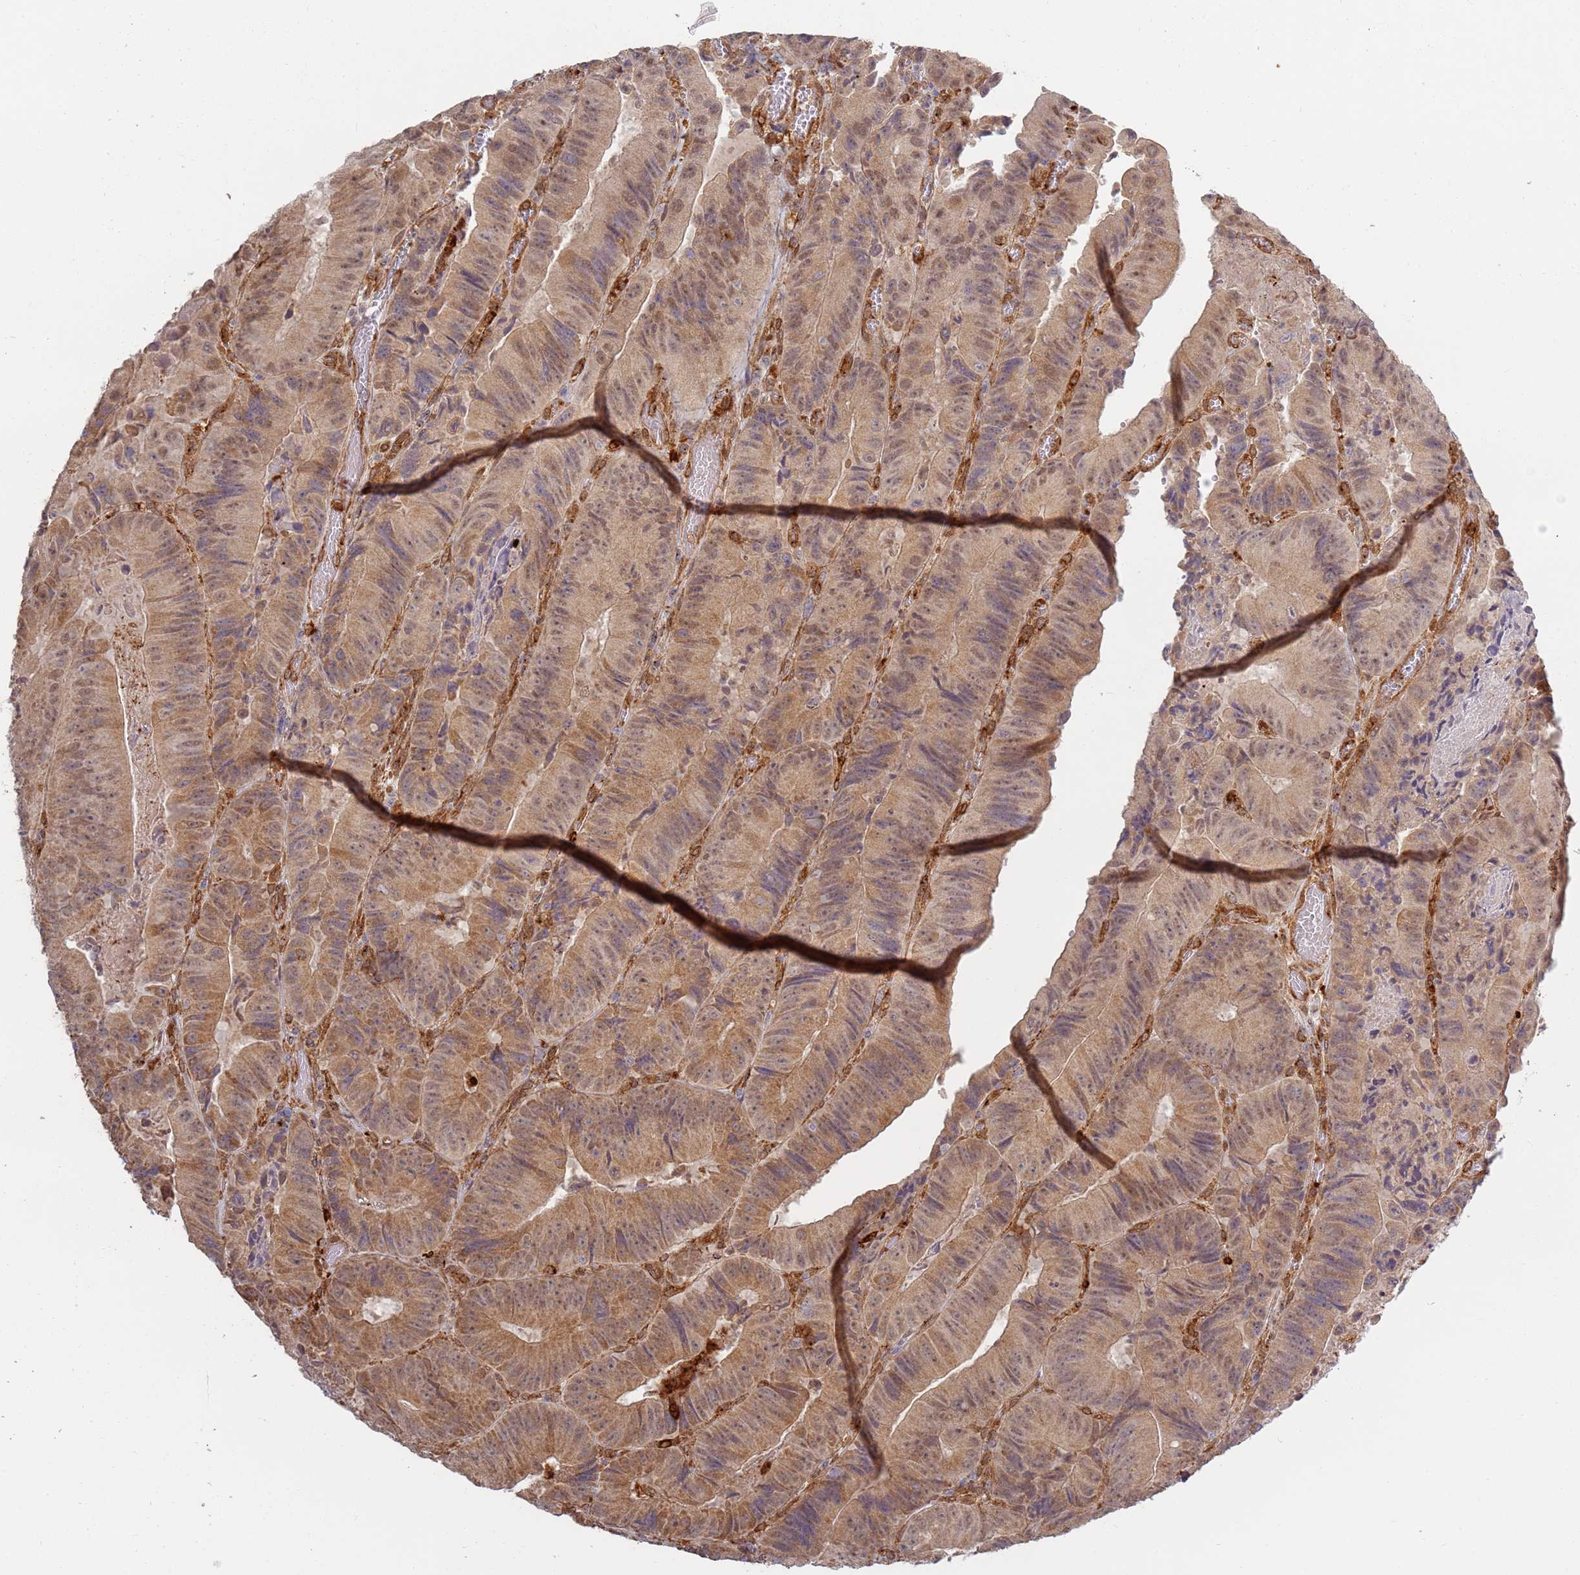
{"staining": {"intensity": "moderate", "quantity": ">75%", "location": "cytoplasmic/membranous,nuclear"}, "tissue": "colorectal cancer", "cell_type": "Tumor cells", "image_type": "cancer", "snomed": [{"axis": "morphology", "description": "Adenocarcinoma, NOS"}, {"axis": "topography", "description": "Colon"}], "caption": "This is an image of immunohistochemistry (IHC) staining of colorectal cancer (adenocarcinoma), which shows moderate positivity in the cytoplasmic/membranous and nuclear of tumor cells.", "gene": "CEP170", "patient": {"sex": "female", "age": 86}}